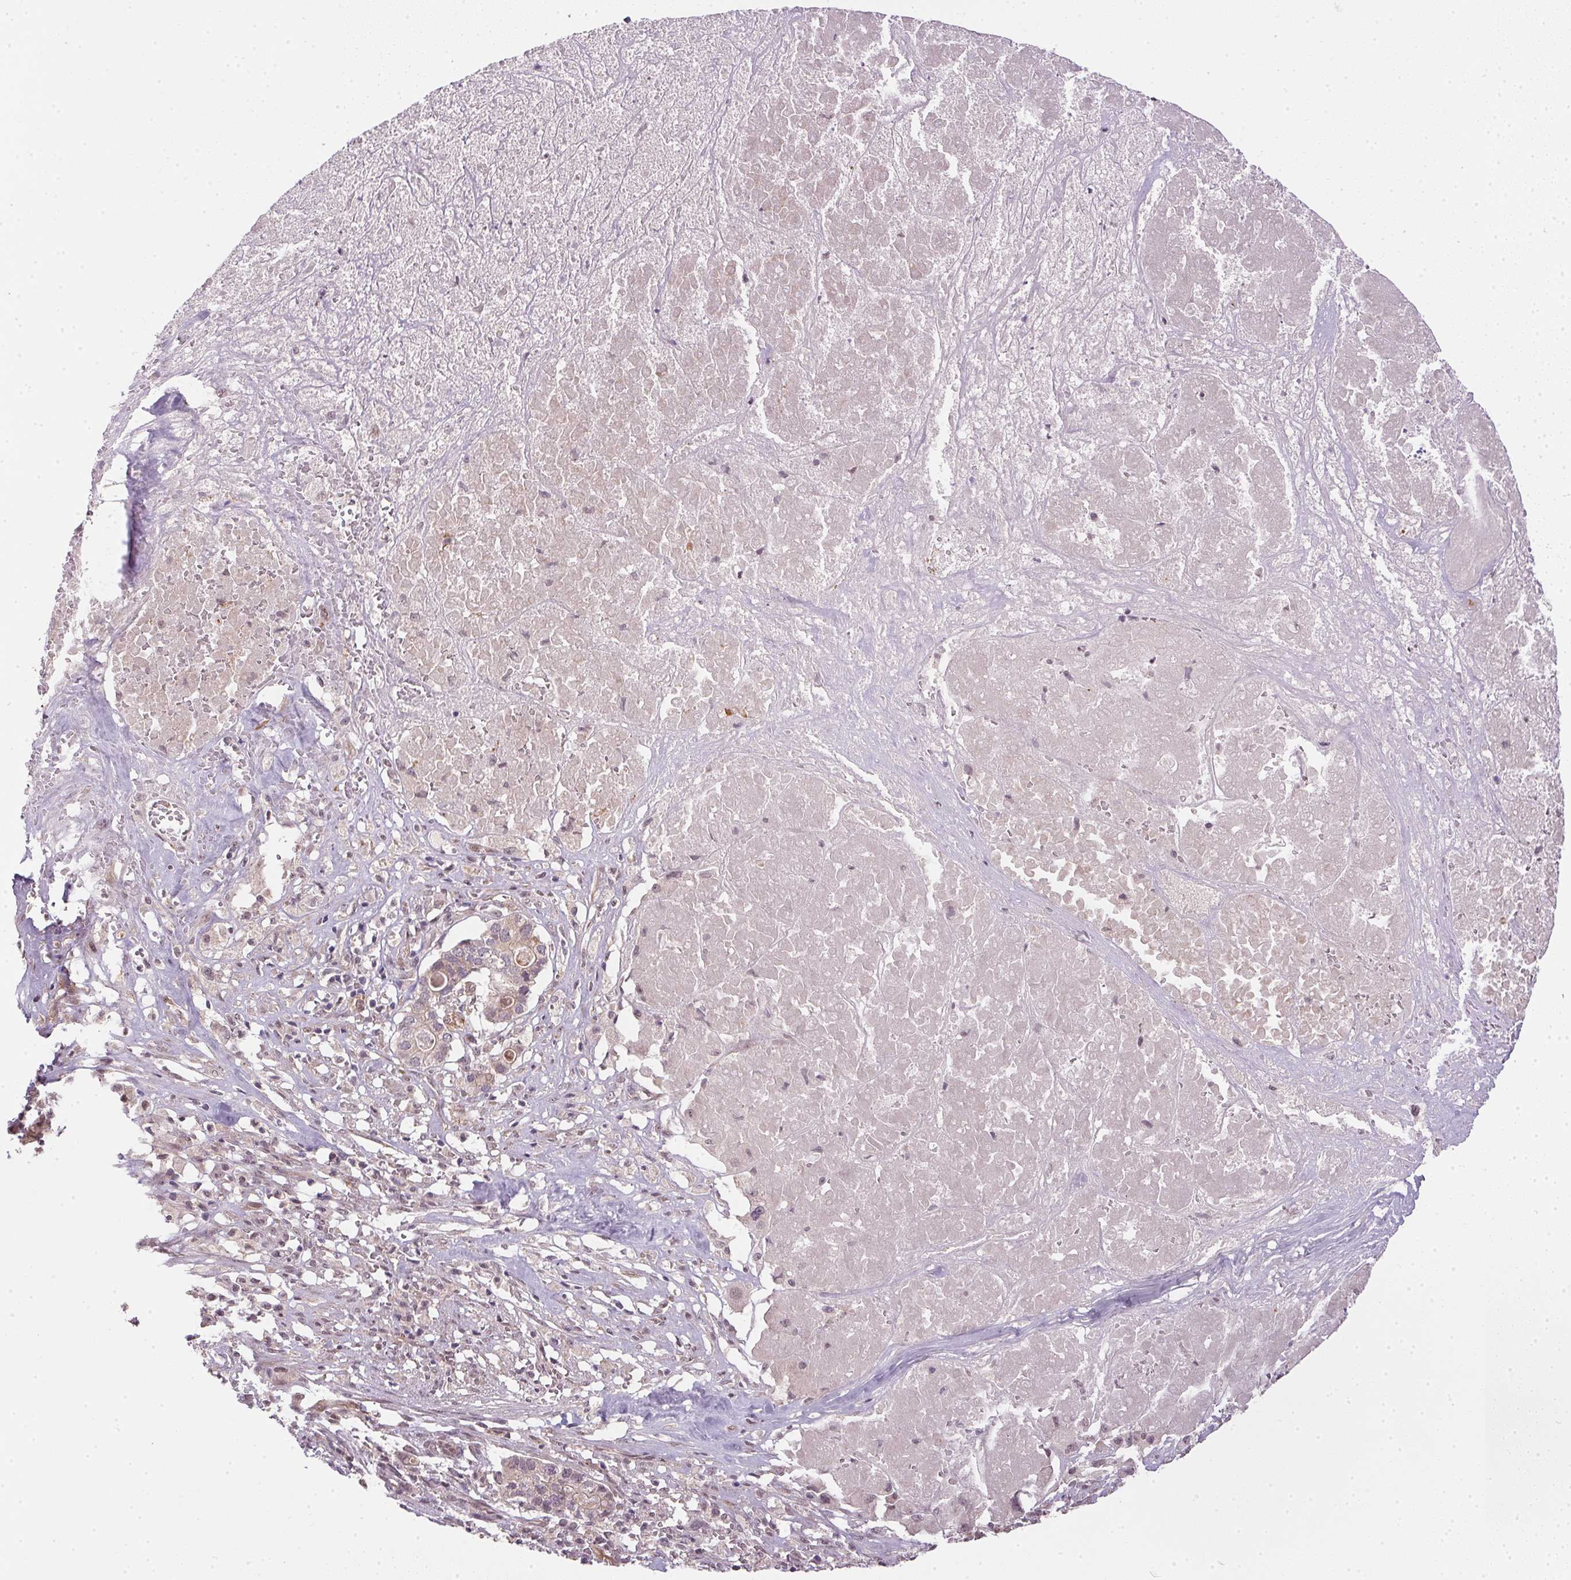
{"staining": {"intensity": "negative", "quantity": "none", "location": "none"}, "tissue": "pancreatic cancer", "cell_type": "Tumor cells", "image_type": "cancer", "snomed": [{"axis": "morphology", "description": "Adenocarcinoma, NOS"}, {"axis": "topography", "description": "Pancreas"}], "caption": "The photomicrograph demonstrates no staining of tumor cells in pancreatic cancer (adenocarcinoma).", "gene": "CFAP92", "patient": {"sex": "male", "age": 50}}